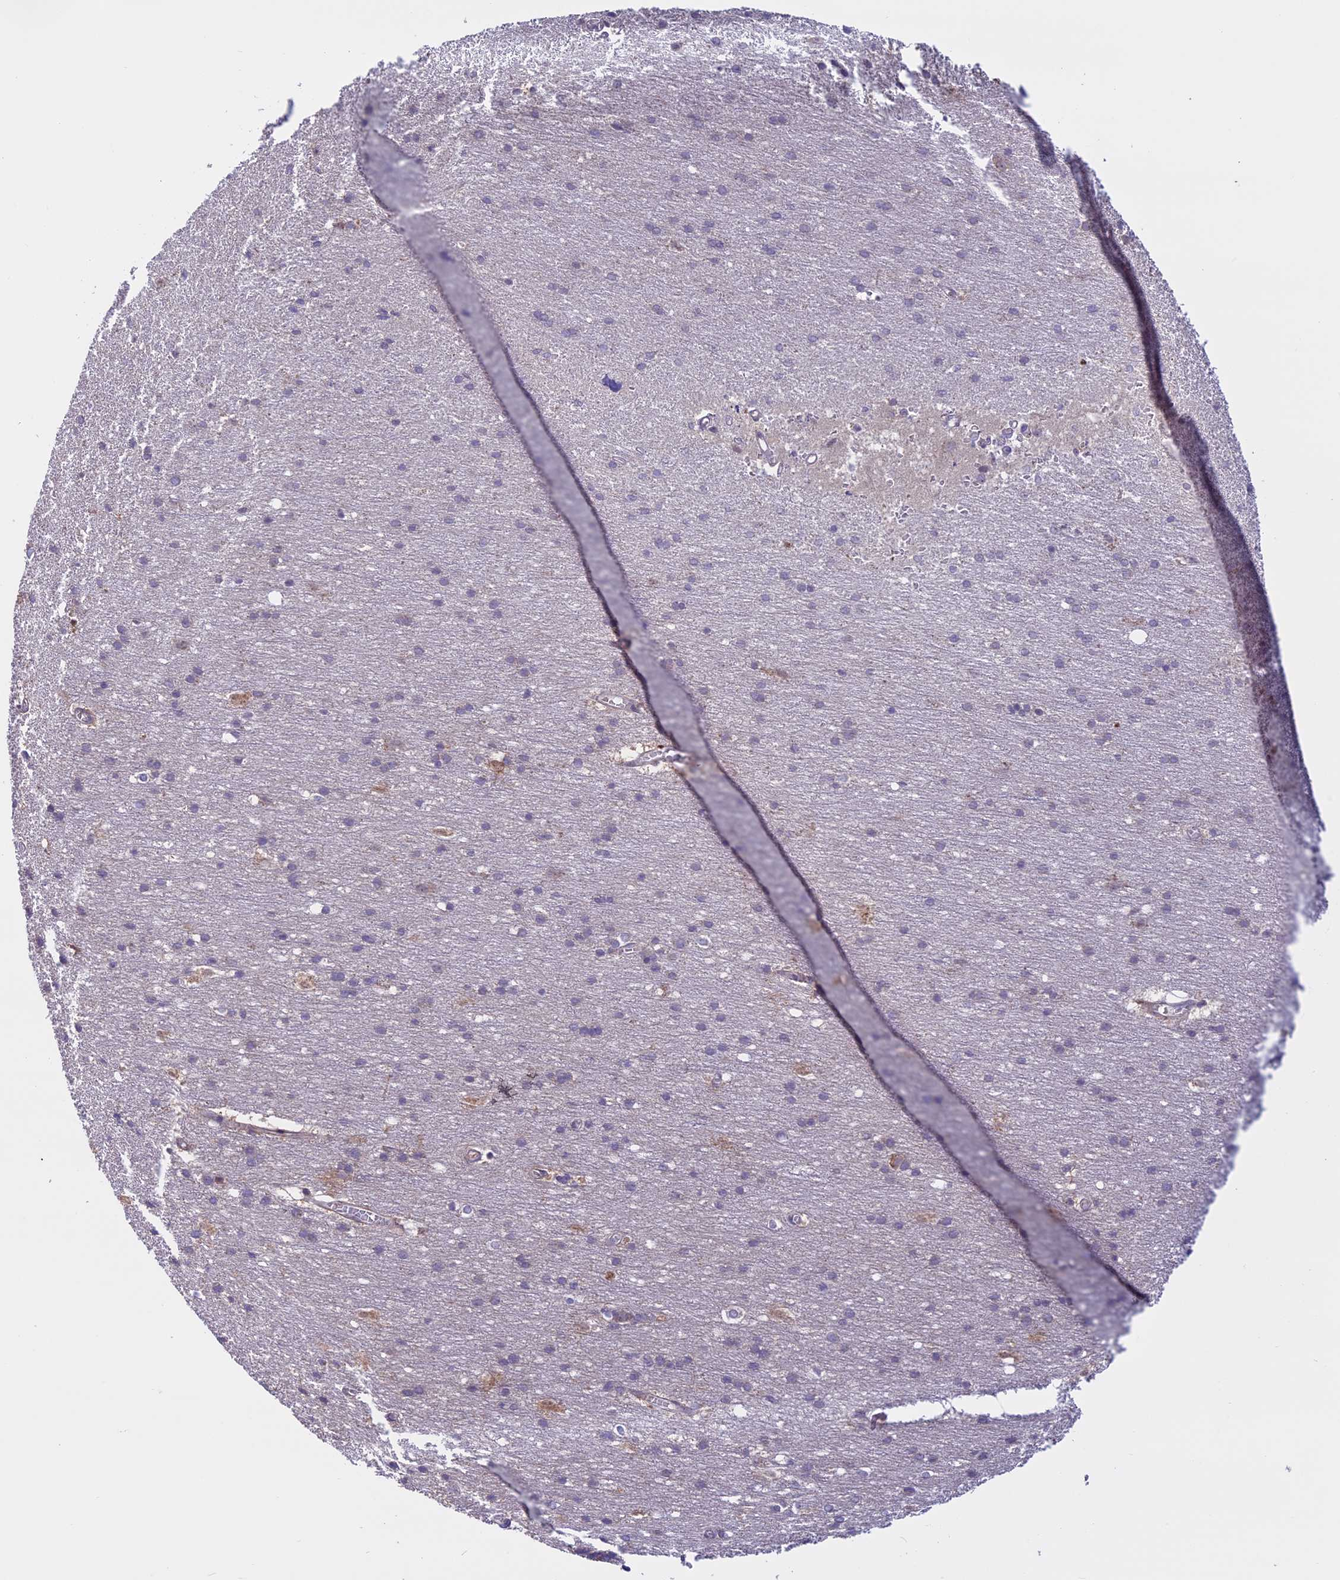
{"staining": {"intensity": "negative", "quantity": "none", "location": "none"}, "tissue": "cerebral cortex", "cell_type": "Endothelial cells", "image_type": "normal", "snomed": [{"axis": "morphology", "description": "Normal tissue, NOS"}, {"axis": "topography", "description": "Cerebral cortex"}], "caption": "A histopathology image of cerebral cortex stained for a protein displays no brown staining in endothelial cells. Nuclei are stained in blue.", "gene": "DCTN5", "patient": {"sex": "male", "age": 54}}